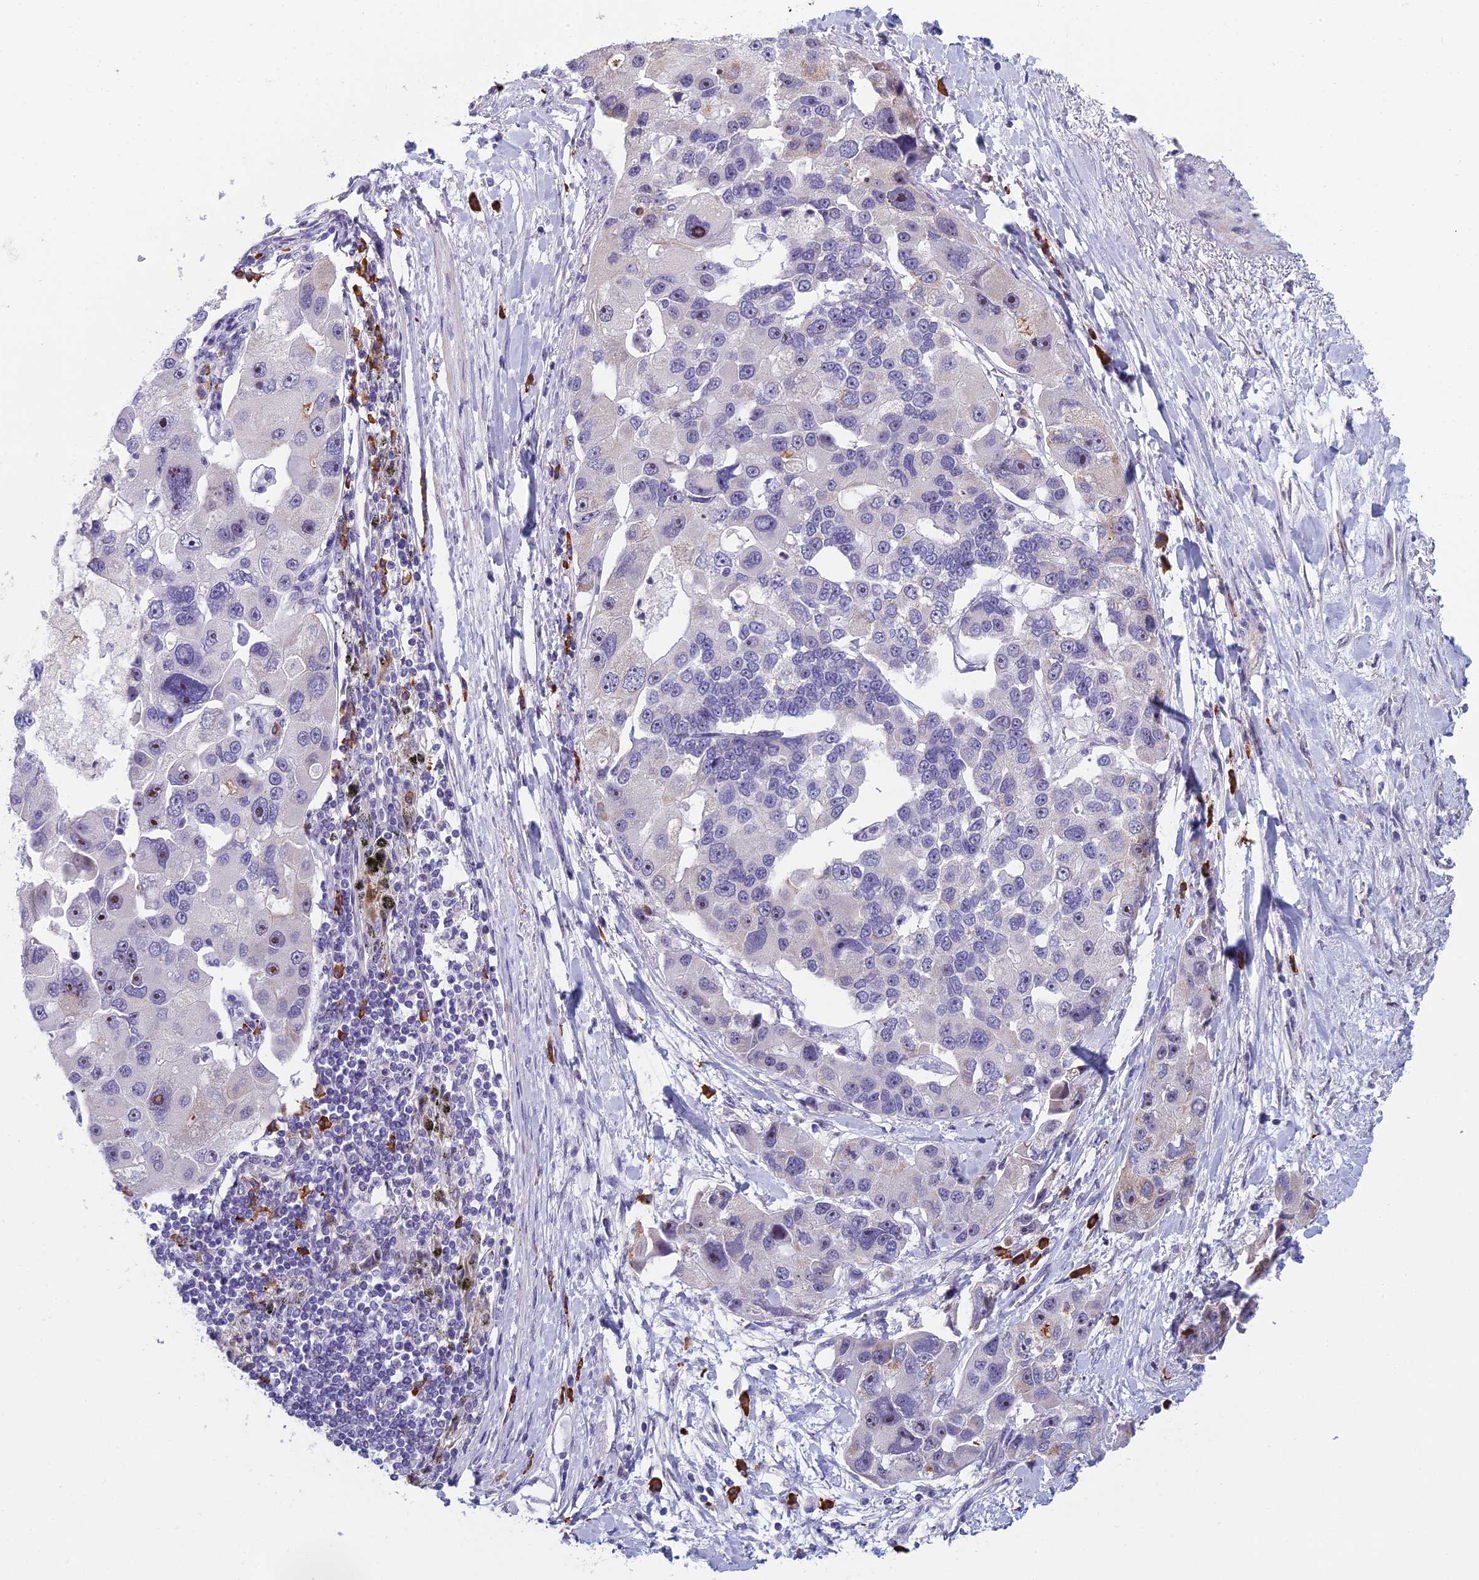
{"staining": {"intensity": "moderate", "quantity": "<25%", "location": "nuclear"}, "tissue": "lung cancer", "cell_type": "Tumor cells", "image_type": "cancer", "snomed": [{"axis": "morphology", "description": "Adenocarcinoma, NOS"}, {"axis": "topography", "description": "Lung"}], "caption": "Lung cancer stained with a brown dye shows moderate nuclear positive positivity in about <25% of tumor cells.", "gene": "NOC2L", "patient": {"sex": "female", "age": 54}}